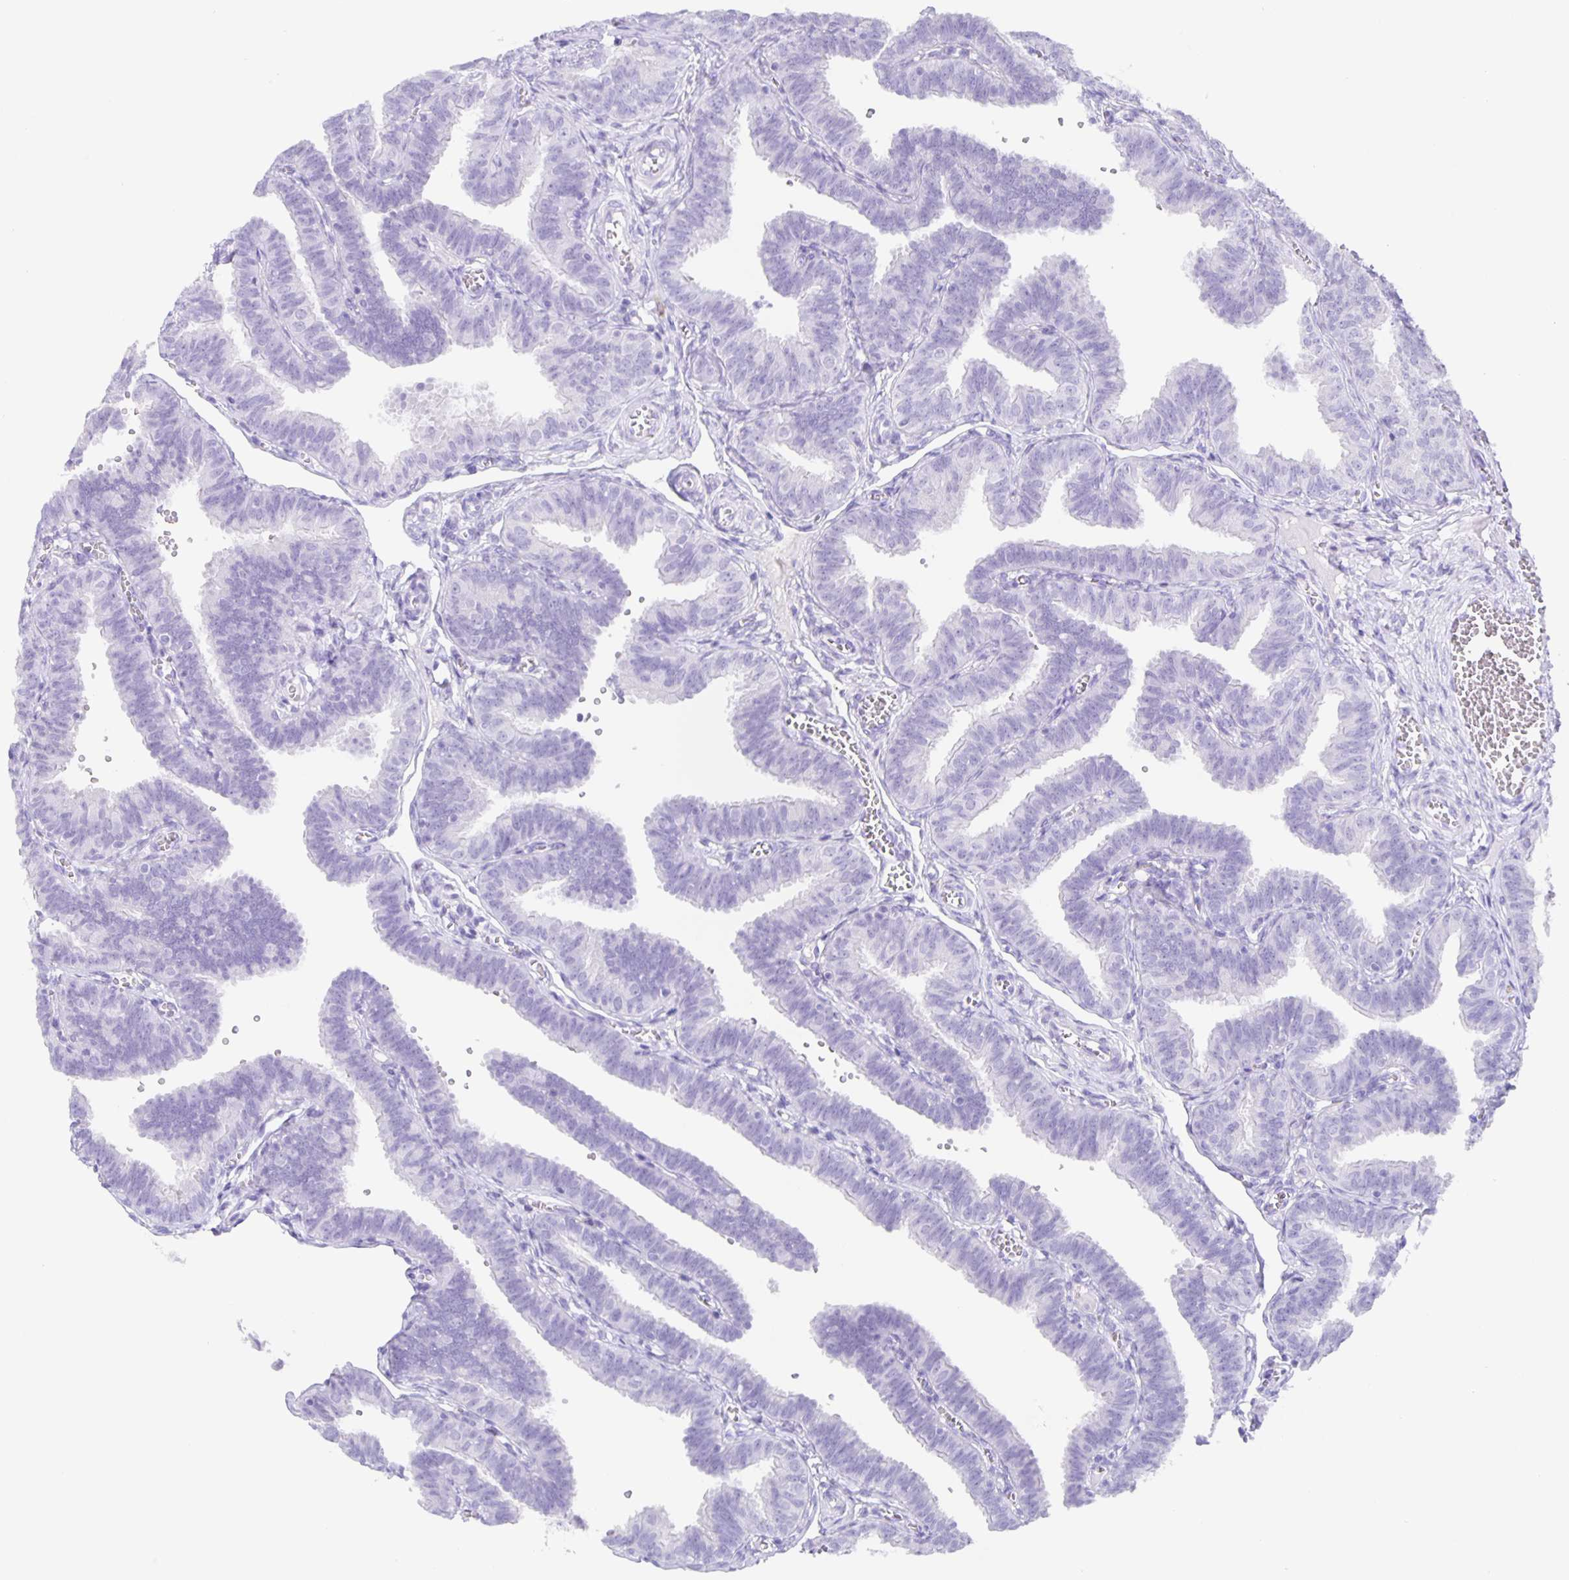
{"staining": {"intensity": "negative", "quantity": "none", "location": "none"}, "tissue": "fallopian tube", "cell_type": "Glandular cells", "image_type": "normal", "snomed": [{"axis": "morphology", "description": "Normal tissue, NOS"}, {"axis": "topography", "description": "Fallopian tube"}], "caption": "Human fallopian tube stained for a protein using immunohistochemistry shows no expression in glandular cells.", "gene": "GUCA2A", "patient": {"sex": "female", "age": 25}}